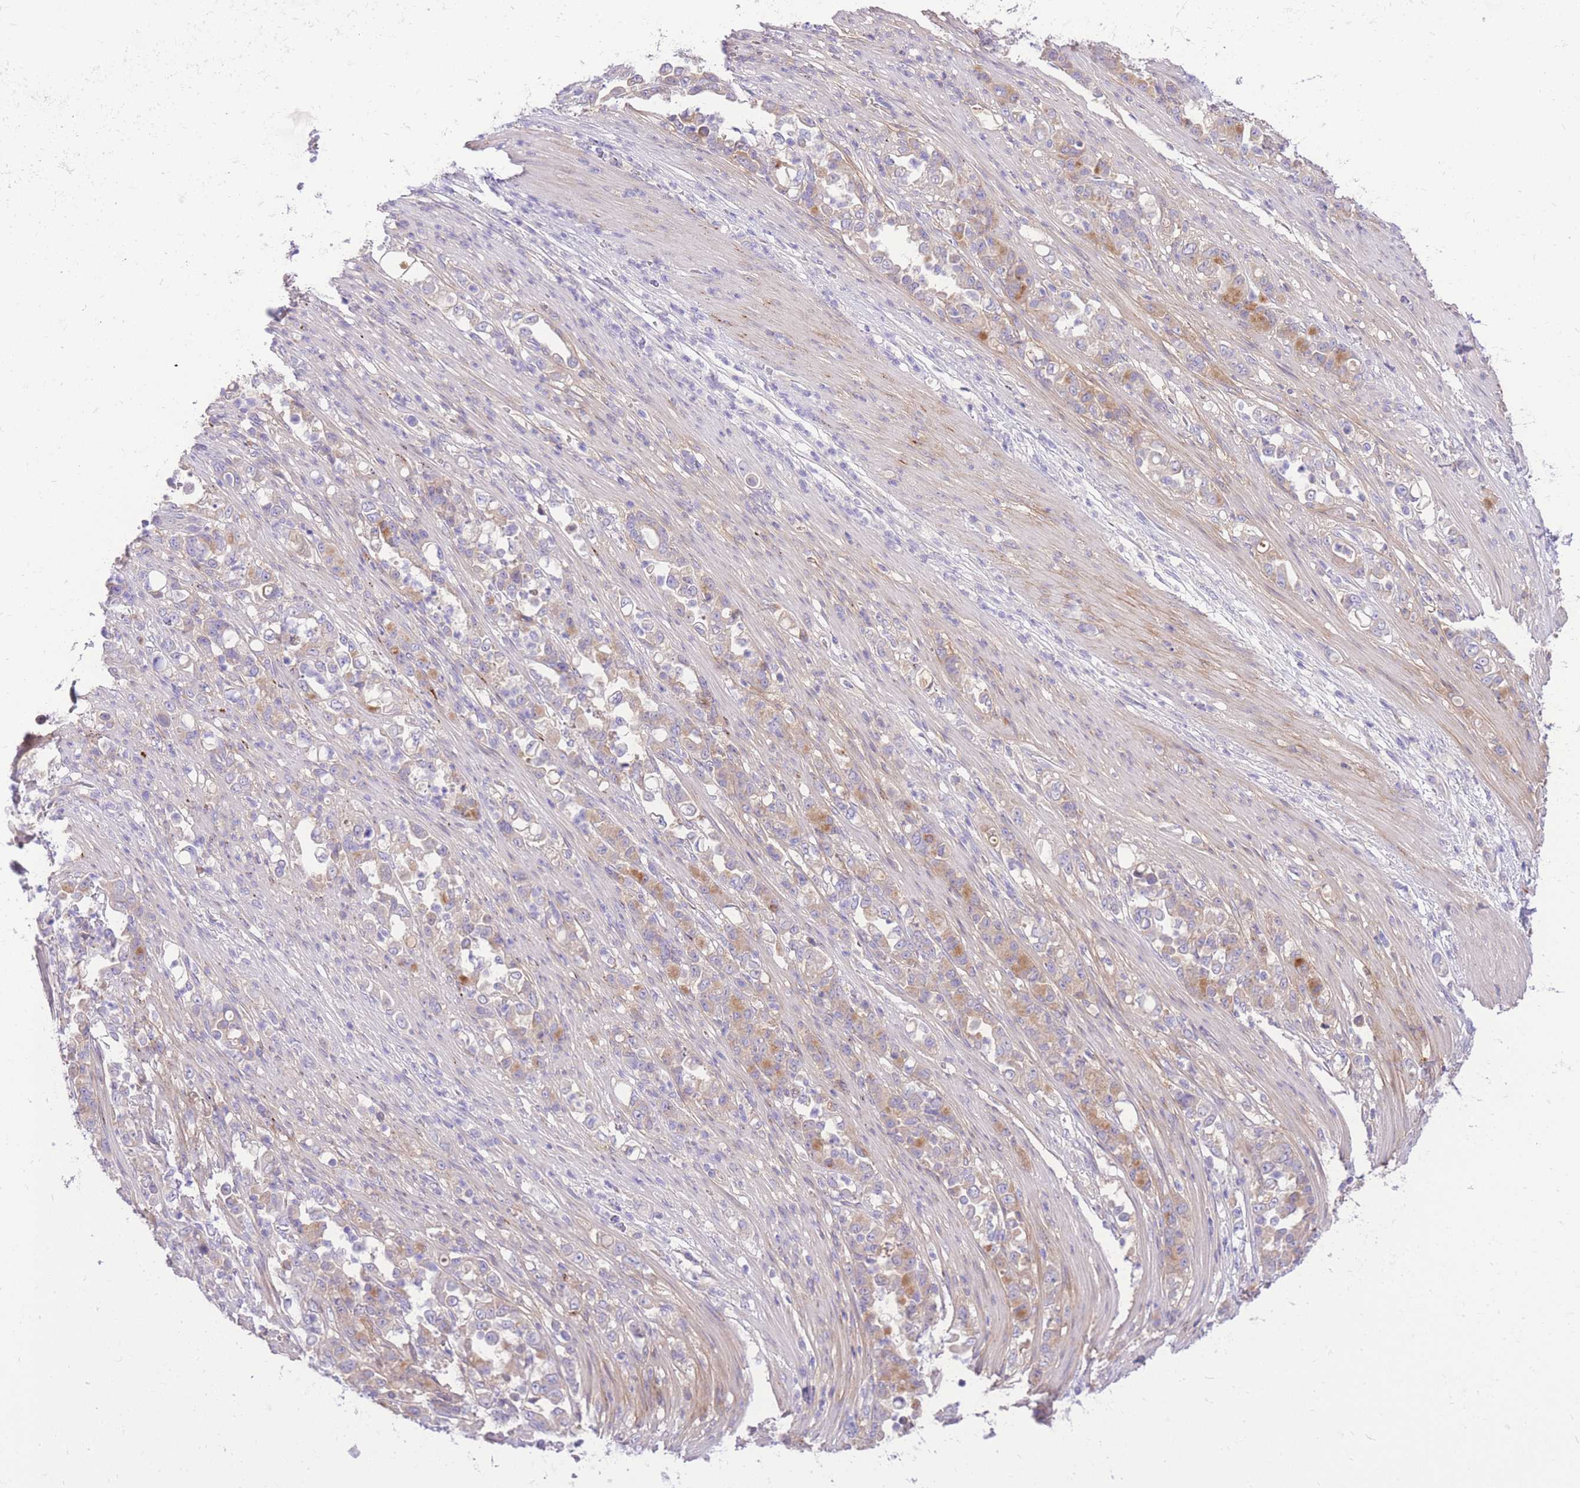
{"staining": {"intensity": "moderate", "quantity": "25%-75%", "location": "cytoplasmic/membranous"}, "tissue": "stomach cancer", "cell_type": "Tumor cells", "image_type": "cancer", "snomed": [{"axis": "morphology", "description": "Normal tissue, NOS"}, {"axis": "morphology", "description": "Adenocarcinoma, NOS"}, {"axis": "topography", "description": "Stomach"}], "caption": "IHC (DAB) staining of human adenocarcinoma (stomach) reveals moderate cytoplasmic/membranous protein expression in approximately 25%-75% of tumor cells.", "gene": "LIPH", "patient": {"sex": "female", "age": 79}}